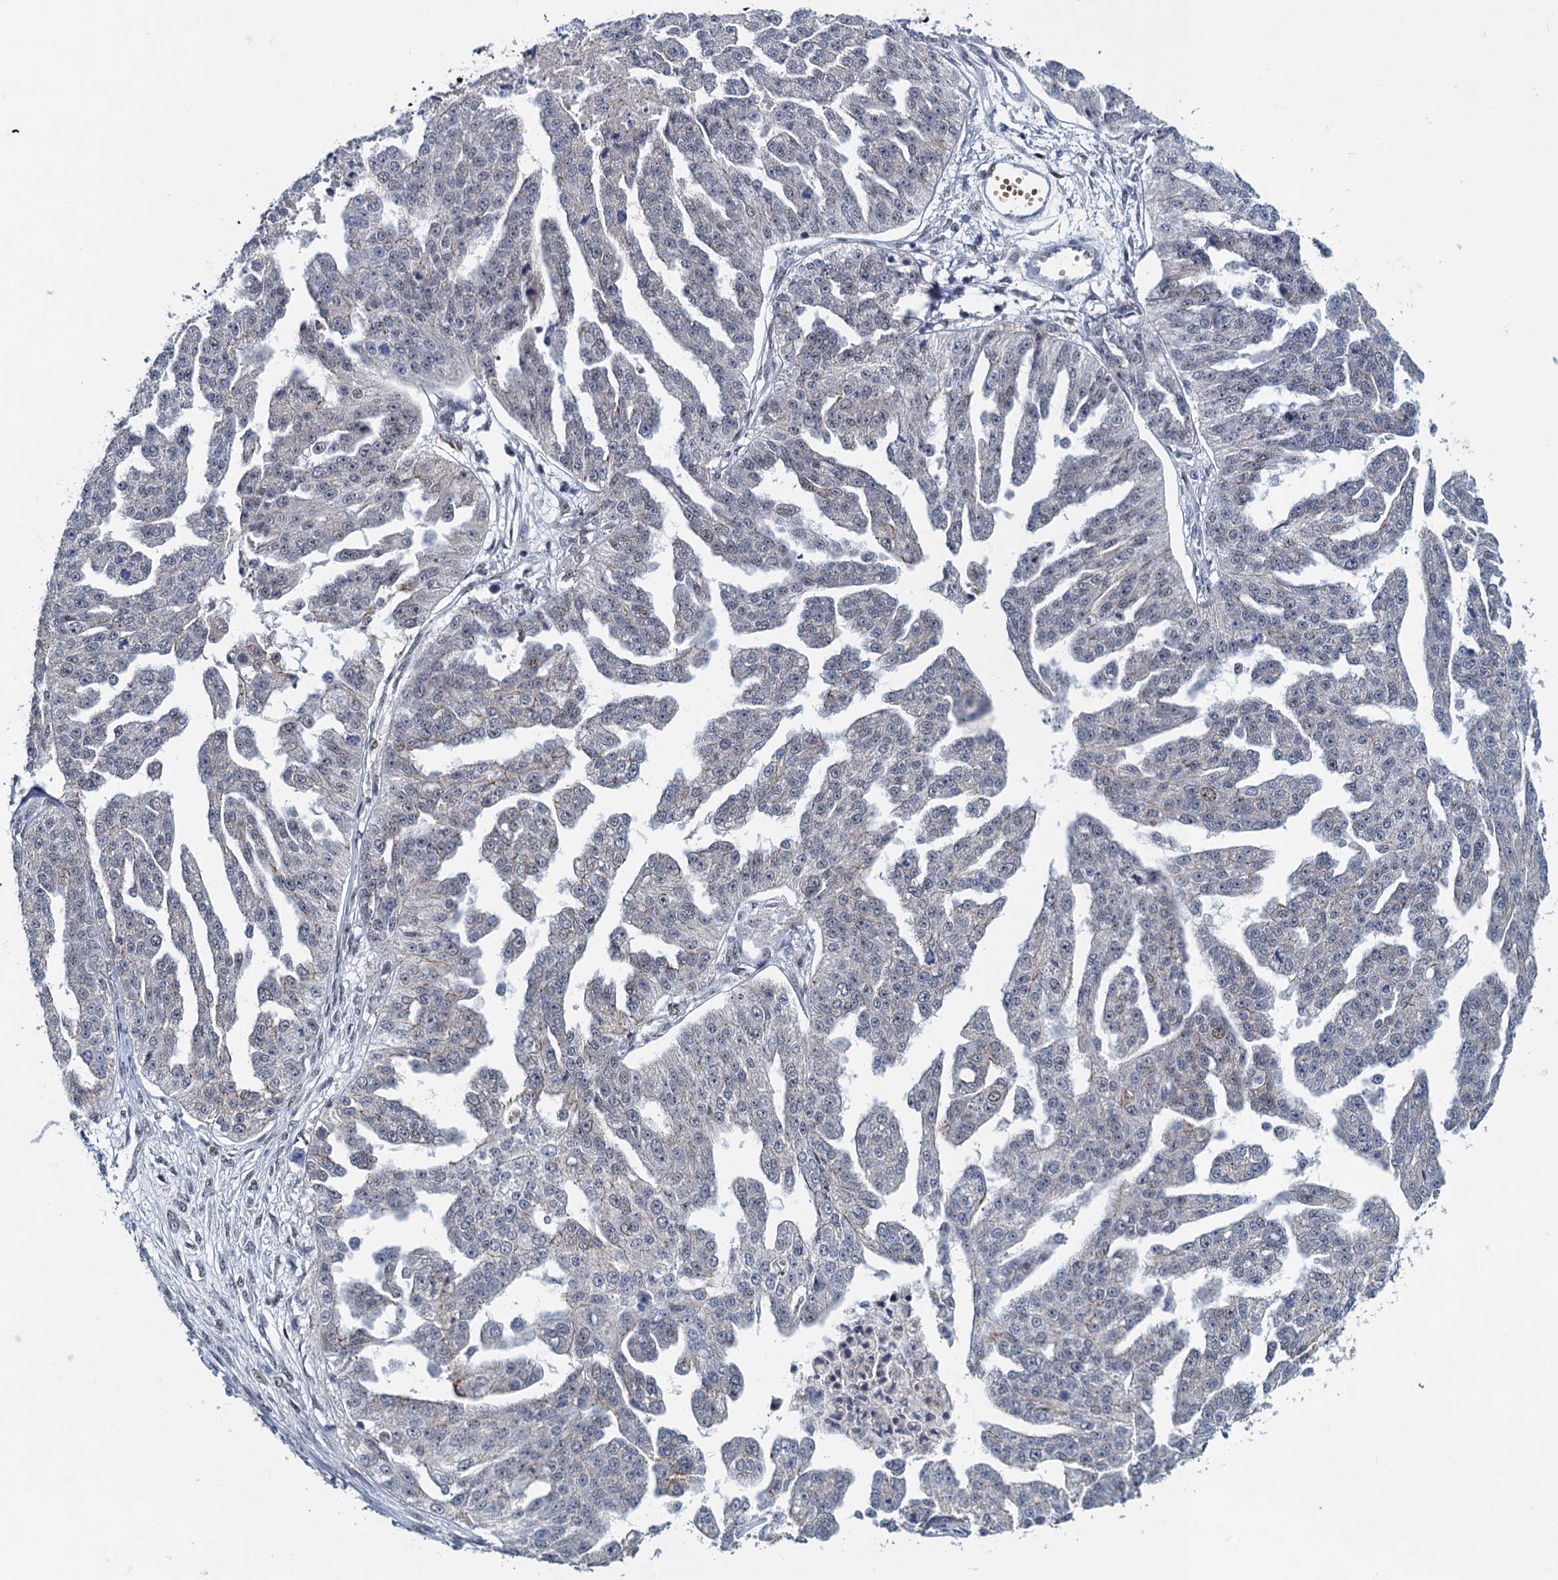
{"staining": {"intensity": "negative", "quantity": "none", "location": "none"}, "tissue": "ovarian cancer", "cell_type": "Tumor cells", "image_type": "cancer", "snomed": [{"axis": "morphology", "description": "Cystadenocarcinoma, serous, NOS"}, {"axis": "topography", "description": "Ovary"}], "caption": "Immunohistochemical staining of human serous cystadenocarcinoma (ovarian) shows no significant positivity in tumor cells. The staining was performed using DAB (3,3'-diaminobenzidine) to visualize the protein expression in brown, while the nuclei were stained in blue with hematoxylin (Magnification: 20x).", "gene": "ATOSA", "patient": {"sex": "female", "age": 58}}